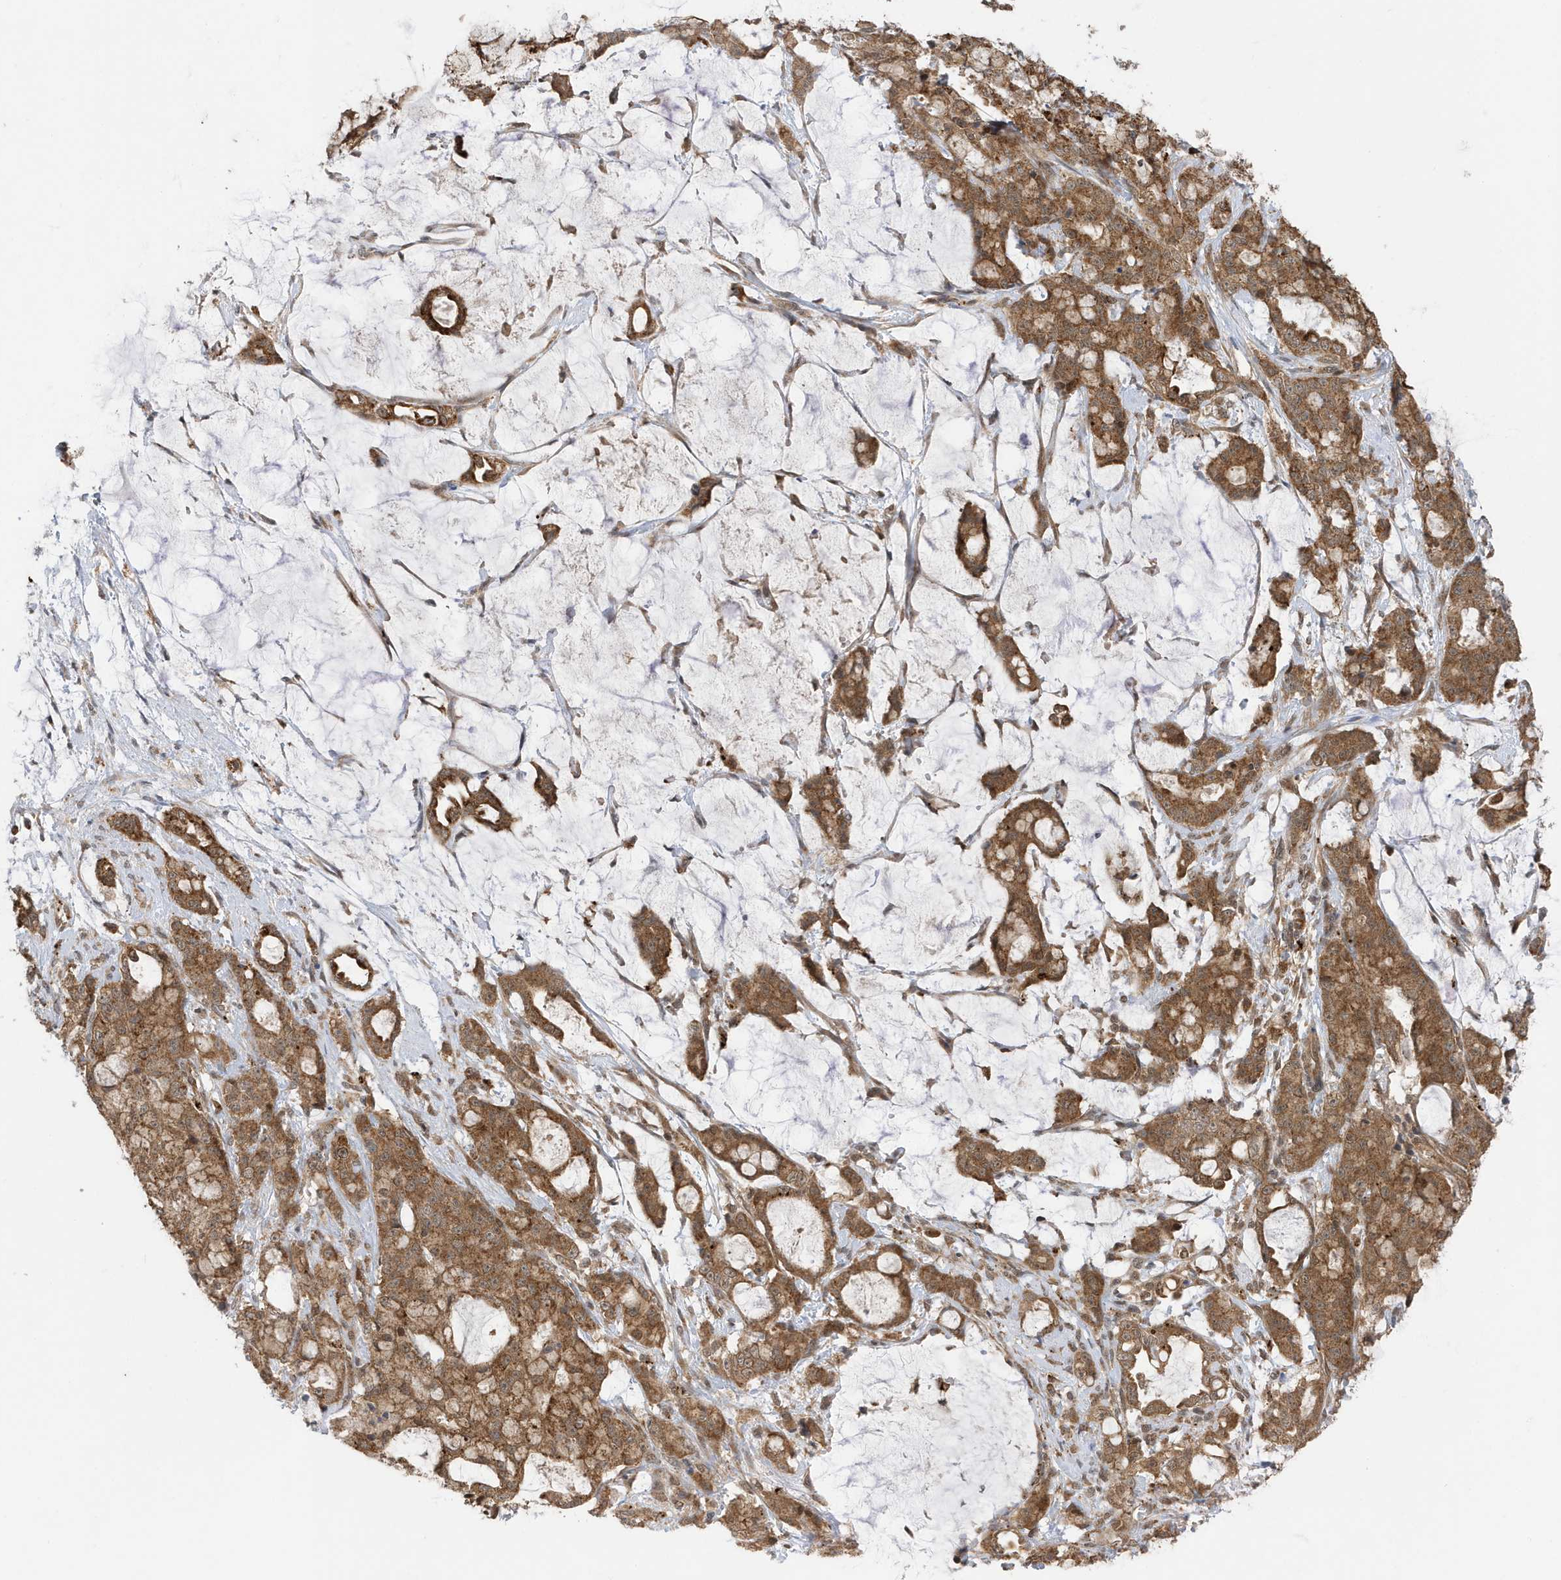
{"staining": {"intensity": "moderate", "quantity": ">75%", "location": "cytoplasmic/membranous"}, "tissue": "pancreatic cancer", "cell_type": "Tumor cells", "image_type": "cancer", "snomed": [{"axis": "morphology", "description": "Adenocarcinoma, NOS"}, {"axis": "topography", "description": "Pancreas"}], "caption": "Immunohistochemical staining of human pancreatic adenocarcinoma shows medium levels of moderate cytoplasmic/membranous positivity in about >75% of tumor cells. The protein of interest is stained brown, and the nuclei are stained in blue (DAB IHC with brightfield microscopy, high magnification).", "gene": "DHX36", "patient": {"sex": "female", "age": 73}}